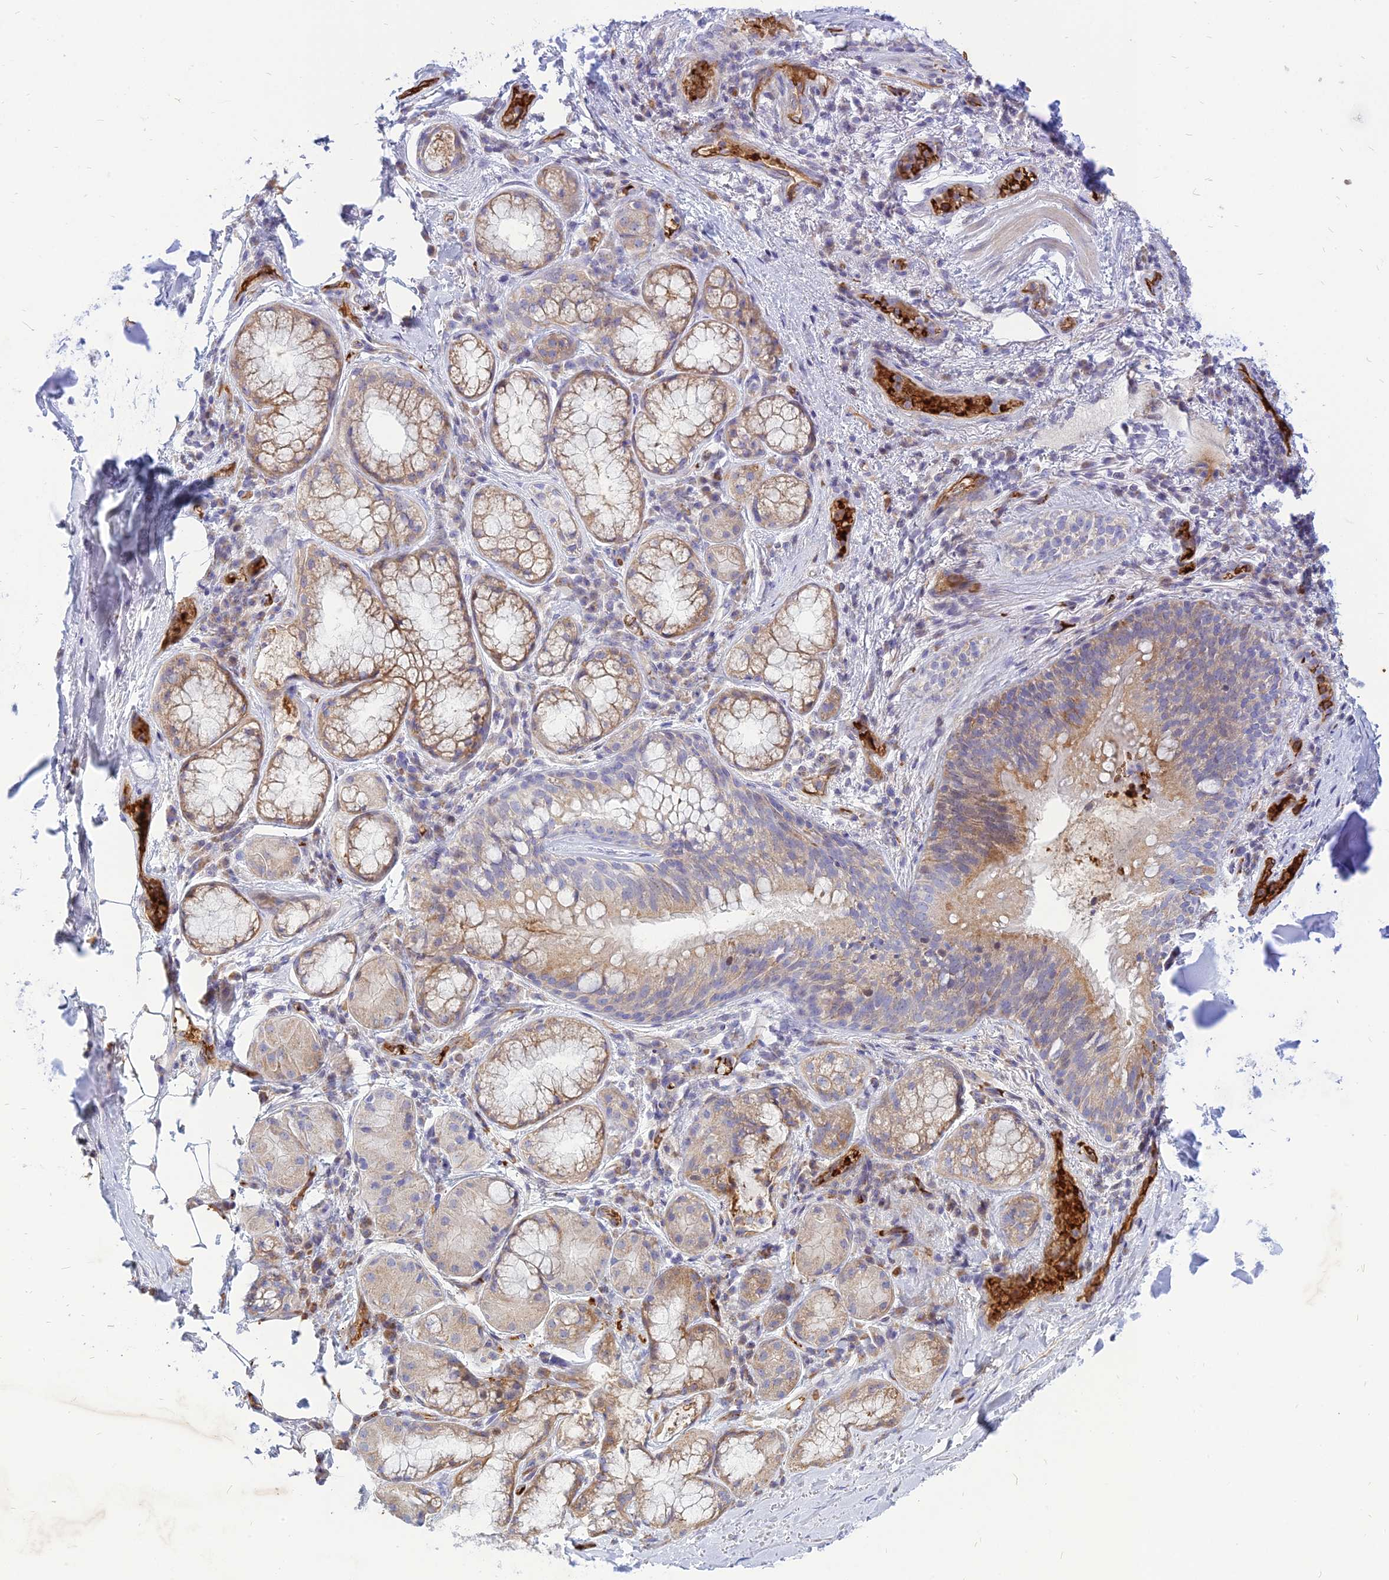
{"staining": {"intensity": "negative", "quantity": "none", "location": "none"}, "tissue": "adipose tissue", "cell_type": "Adipocytes", "image_type": "normal", "snomed": [{"axis": "morphology", "description": "Normal tissue, NOS"}, {"axis": "topography", "description": "Lymph node"}, {"axis": "topography", "description": "Cartilage tissue"}, {"axis": "topography", "description": "Bronchus"}], "caption": "Protein analysis of unremarkable adipose tissue shows no significant positivity in adipocytes.", "gene": "HHAT", "patient": {"sex": "male", "age": 63}}